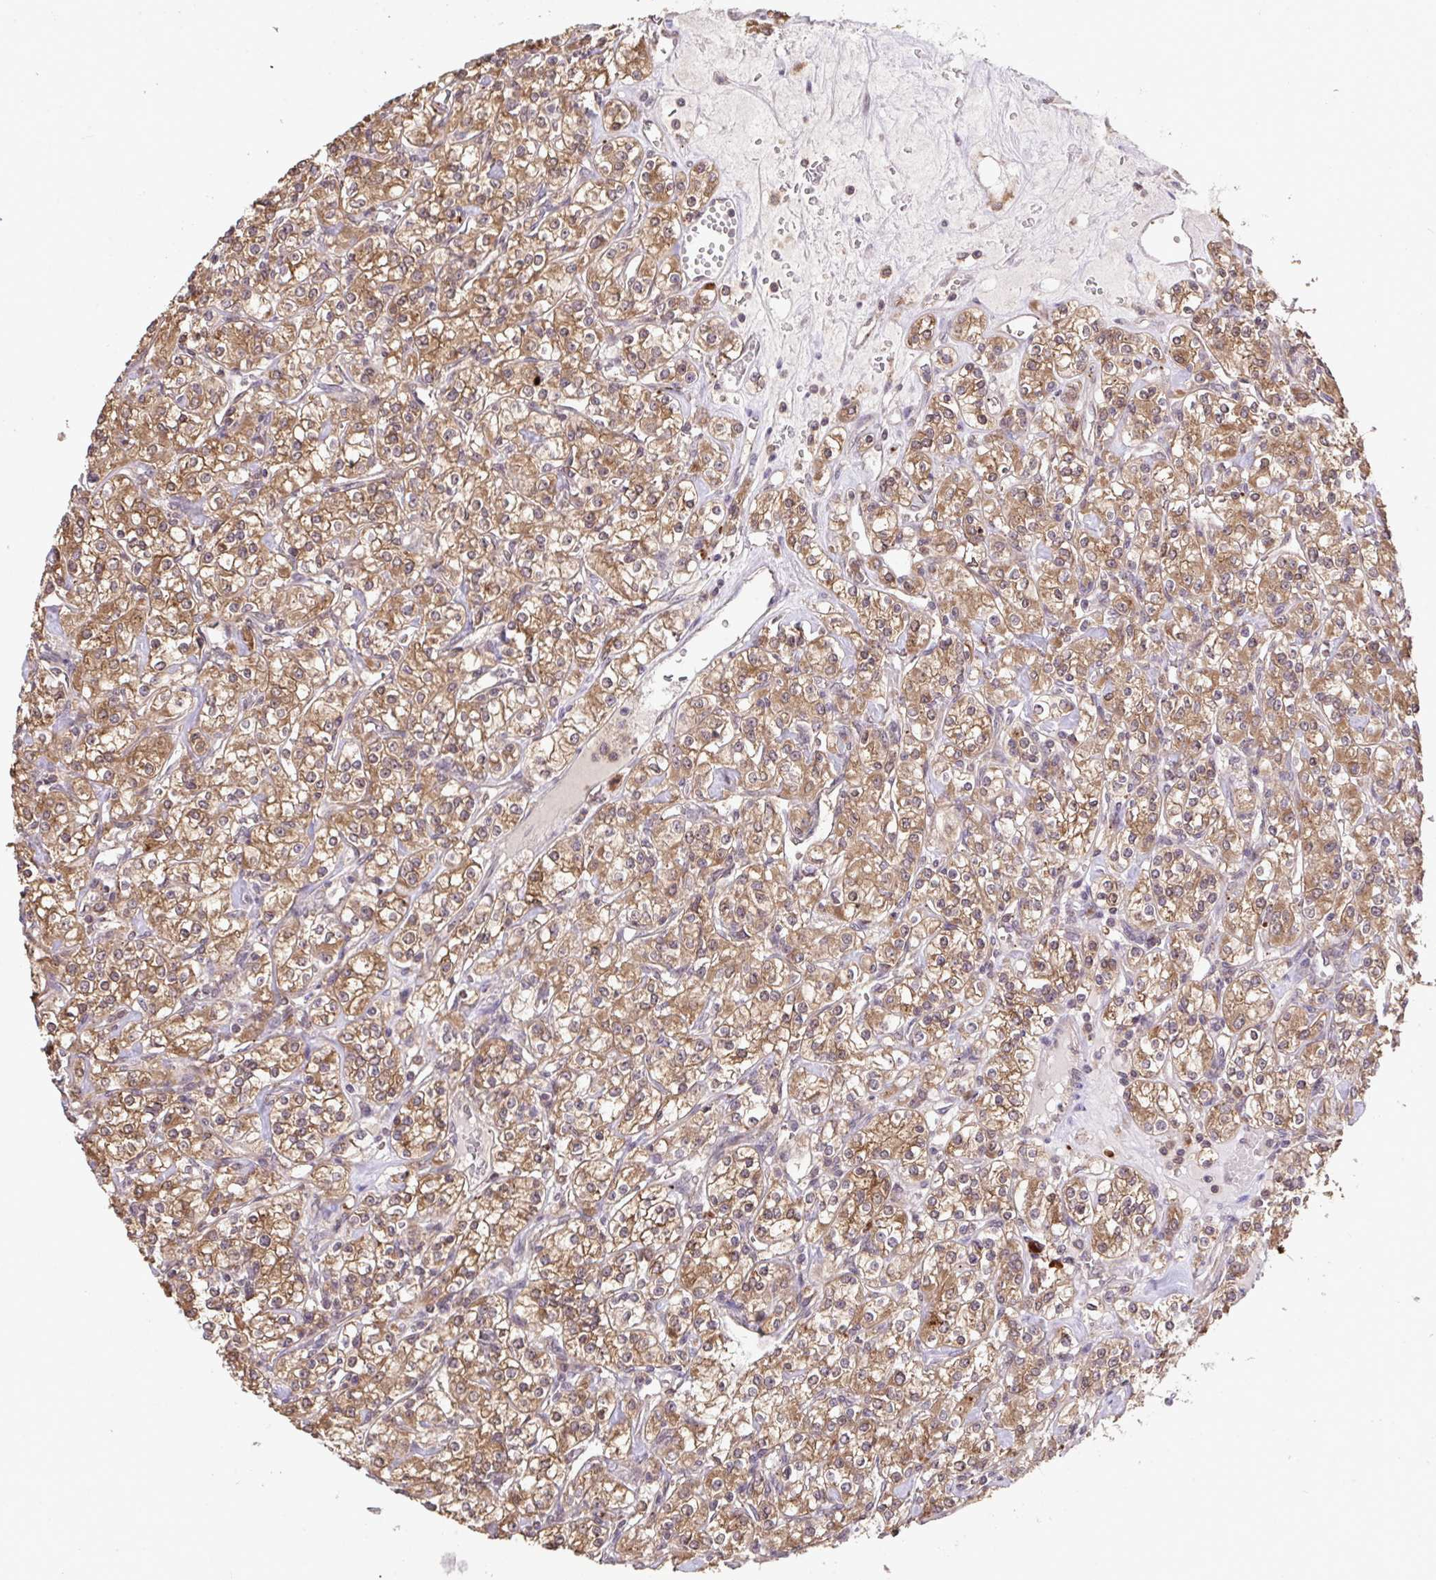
{"staining": {"intensity": "moderate", "quantity": ">75%", "location": "cytoplasmic/membranous"}, "tissue": "renal cancer", "cell_type": "Tumor cells", "image_type": "cancer", "snomed": [{"axis": "morphology", "description": "Adenocarcinoma, NOS"}, {"axis": "topography", "description": "Kidney"}], "caption": "Immunohistochemical staining of human renal adenocarcinoma reveals medium levels of moderate cytoplasmic/membranous protein positivity in approximately >75% of tumor cells. The staining was performed using DAB (3,3'-diaminobenzidine), with brown indicating positive protein expression. Nuclei are stained blue with hematoxylin.", "gene": "C12orf57", "patient": {"sex": "male", "age": 77}}